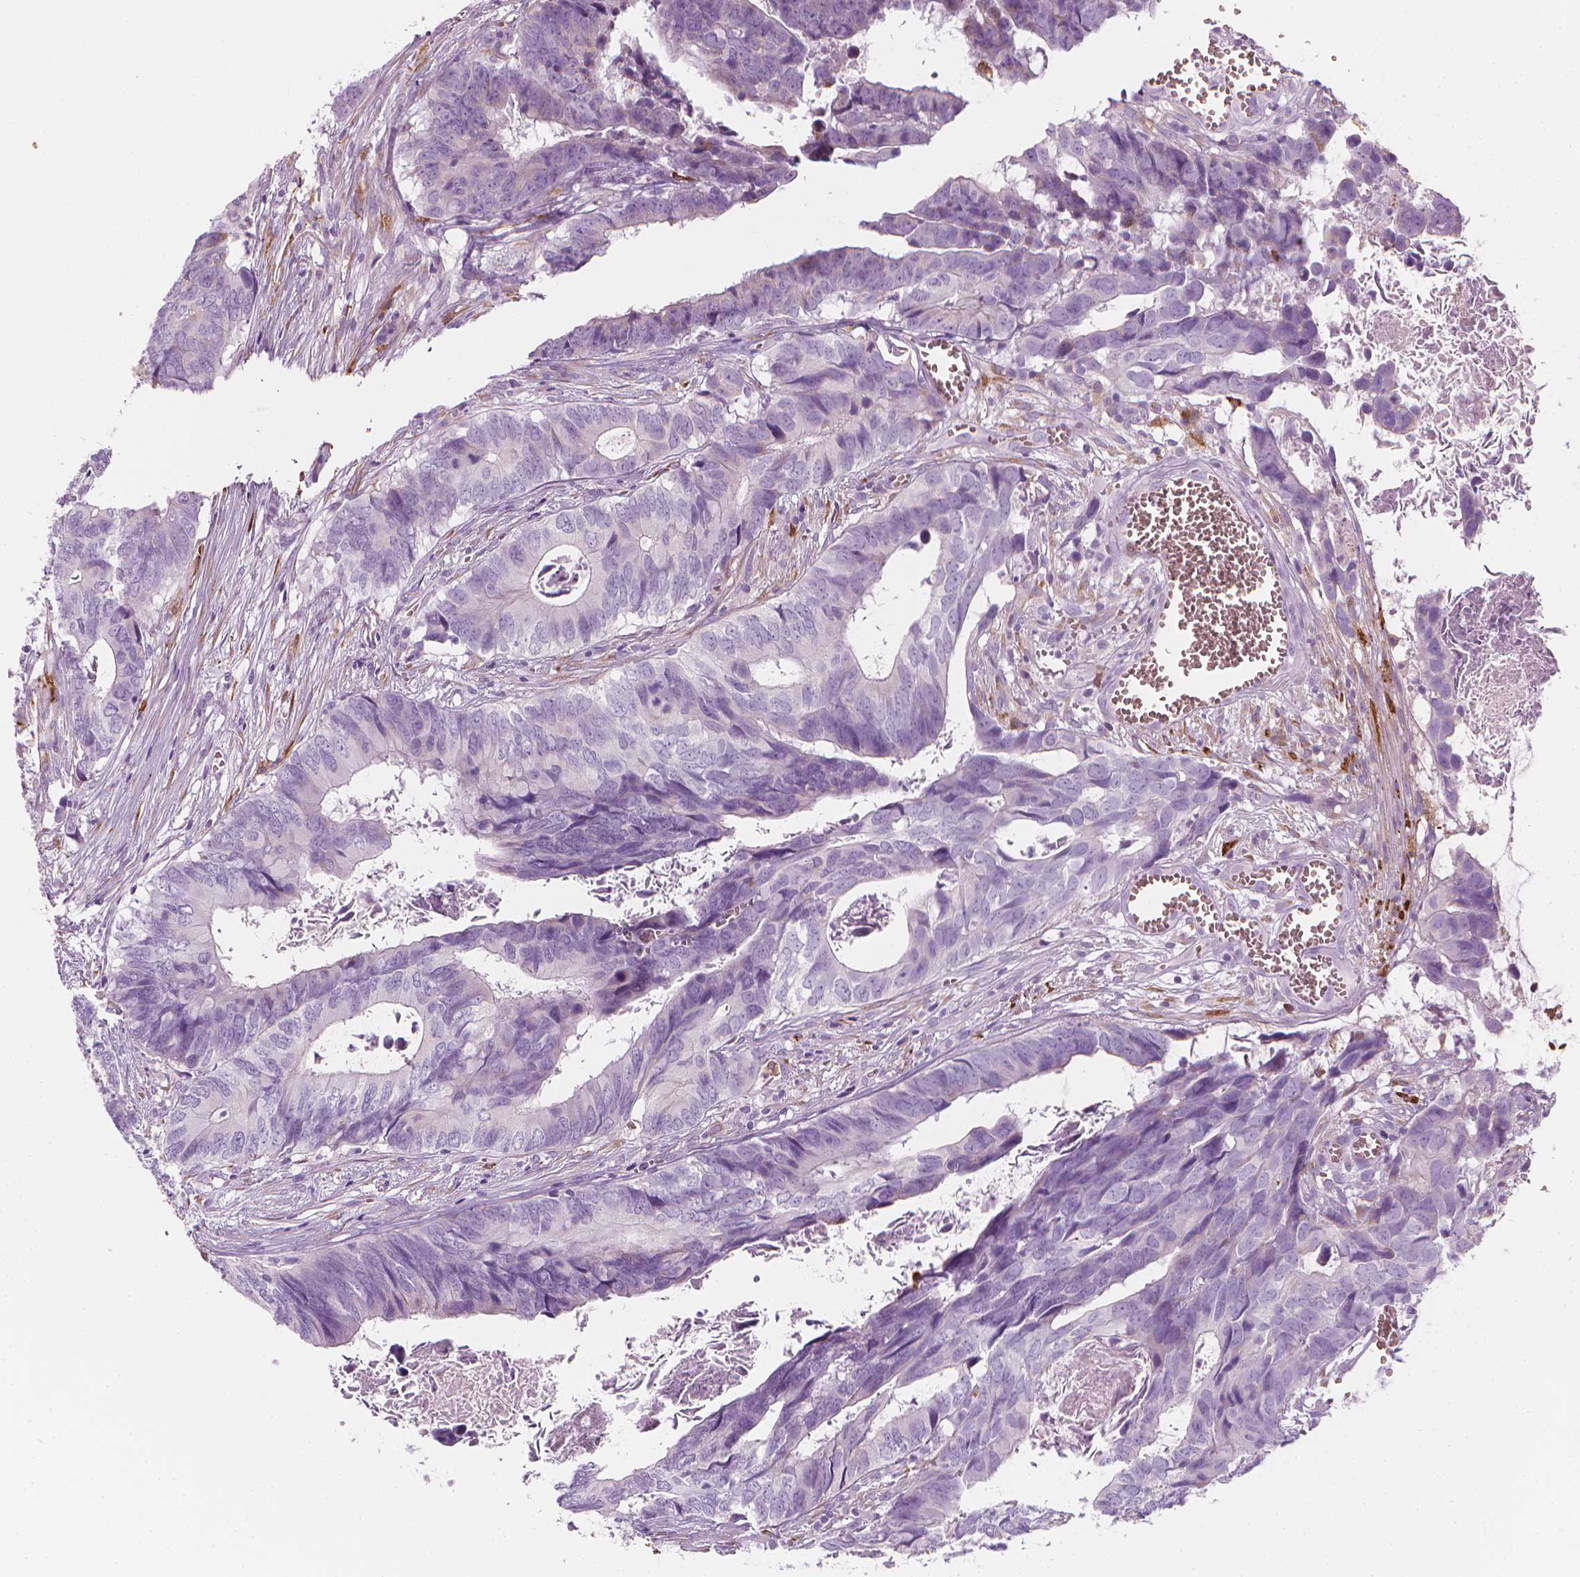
{"staining": {"intensity": "negative", "quantity": "none", "location": "none"}, "tissue": "colorectal cancer", "cell_type": "Tumor cells", "image_type": "cancer", "snomed": [{"axis": "morphology", "description": "Adenocarcinoma, NOS"}, {"axis": "topography", "description": "Colon"}], "caption": "IHC micrograph of adenocarcinoma (colorectal) stained for a protein (brown), which displays no staining in tumor cells.", "gene": "CES1", "patient": {"sex": "female", "age": 82}}